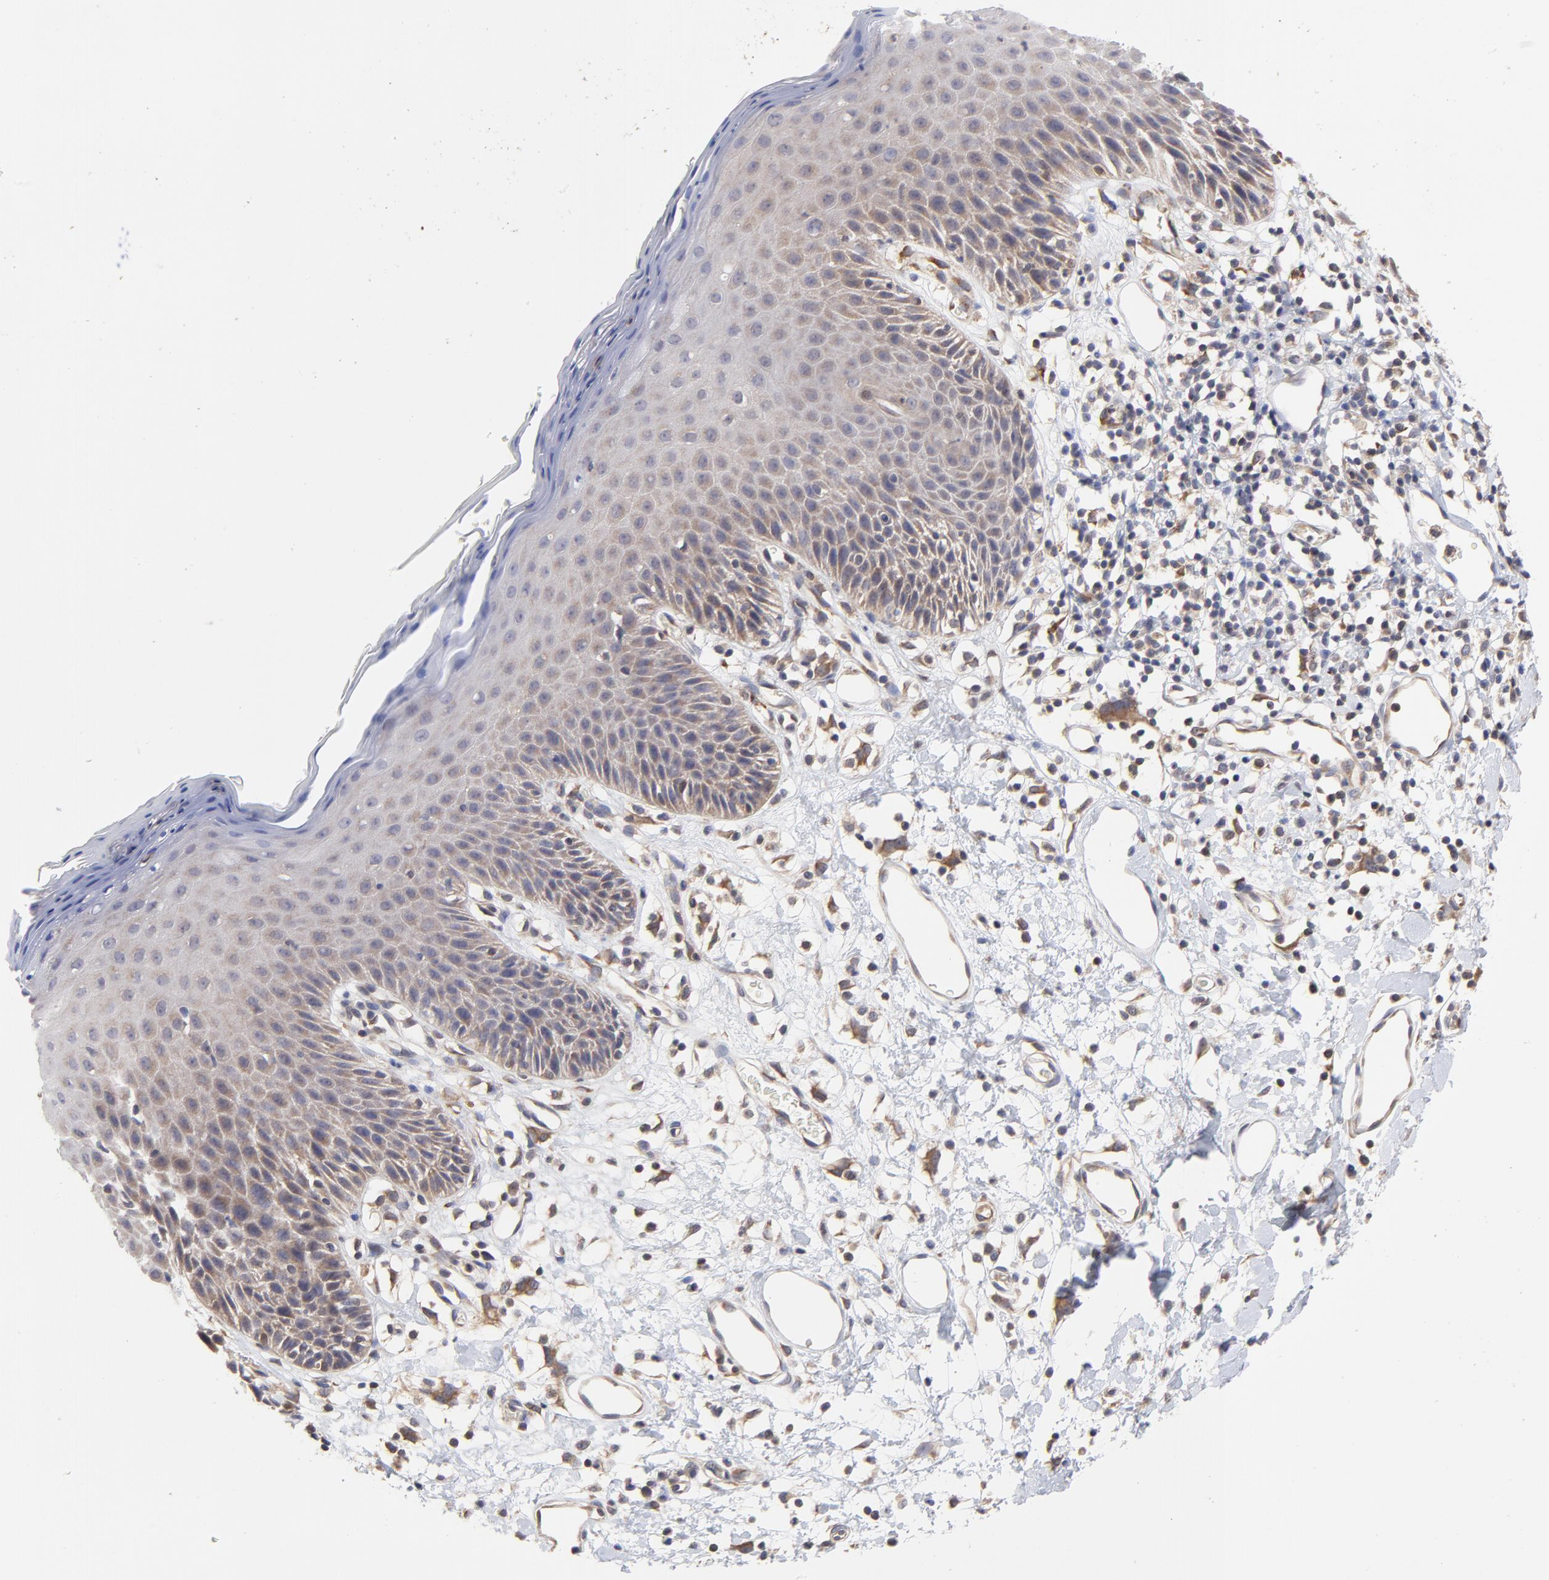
{"staining": {"intensity": "weak", "quantity": "25%-75%", "location": "cytoplasmic/membranous"}, "tissue": "skin", "cell_type": "Epidermal cells", "image_type": "normal", "snomed": [{"axis": "morphology", "description": "Normal tissue, NOS"}, {"axis": "topography", "description": "Vulva"}, {"axis": "topography", "description": "Peripheral nerve tissue"}], "caption": "High-magnification brightfield microscopy of benign skin stained with DAB (brown) and counterstained with hematoxylin (blue). epidermal cells exhibit weak cytoplasmic/membranous positivity is appreciated in approximately25%-75% of cells. (Stains: DAB in brown, nuclei in blue, Microscopy: brightfield microscopy at high magnification).", "gene": "PCMT1", "patient": {"sex": "female", "age": 68}}